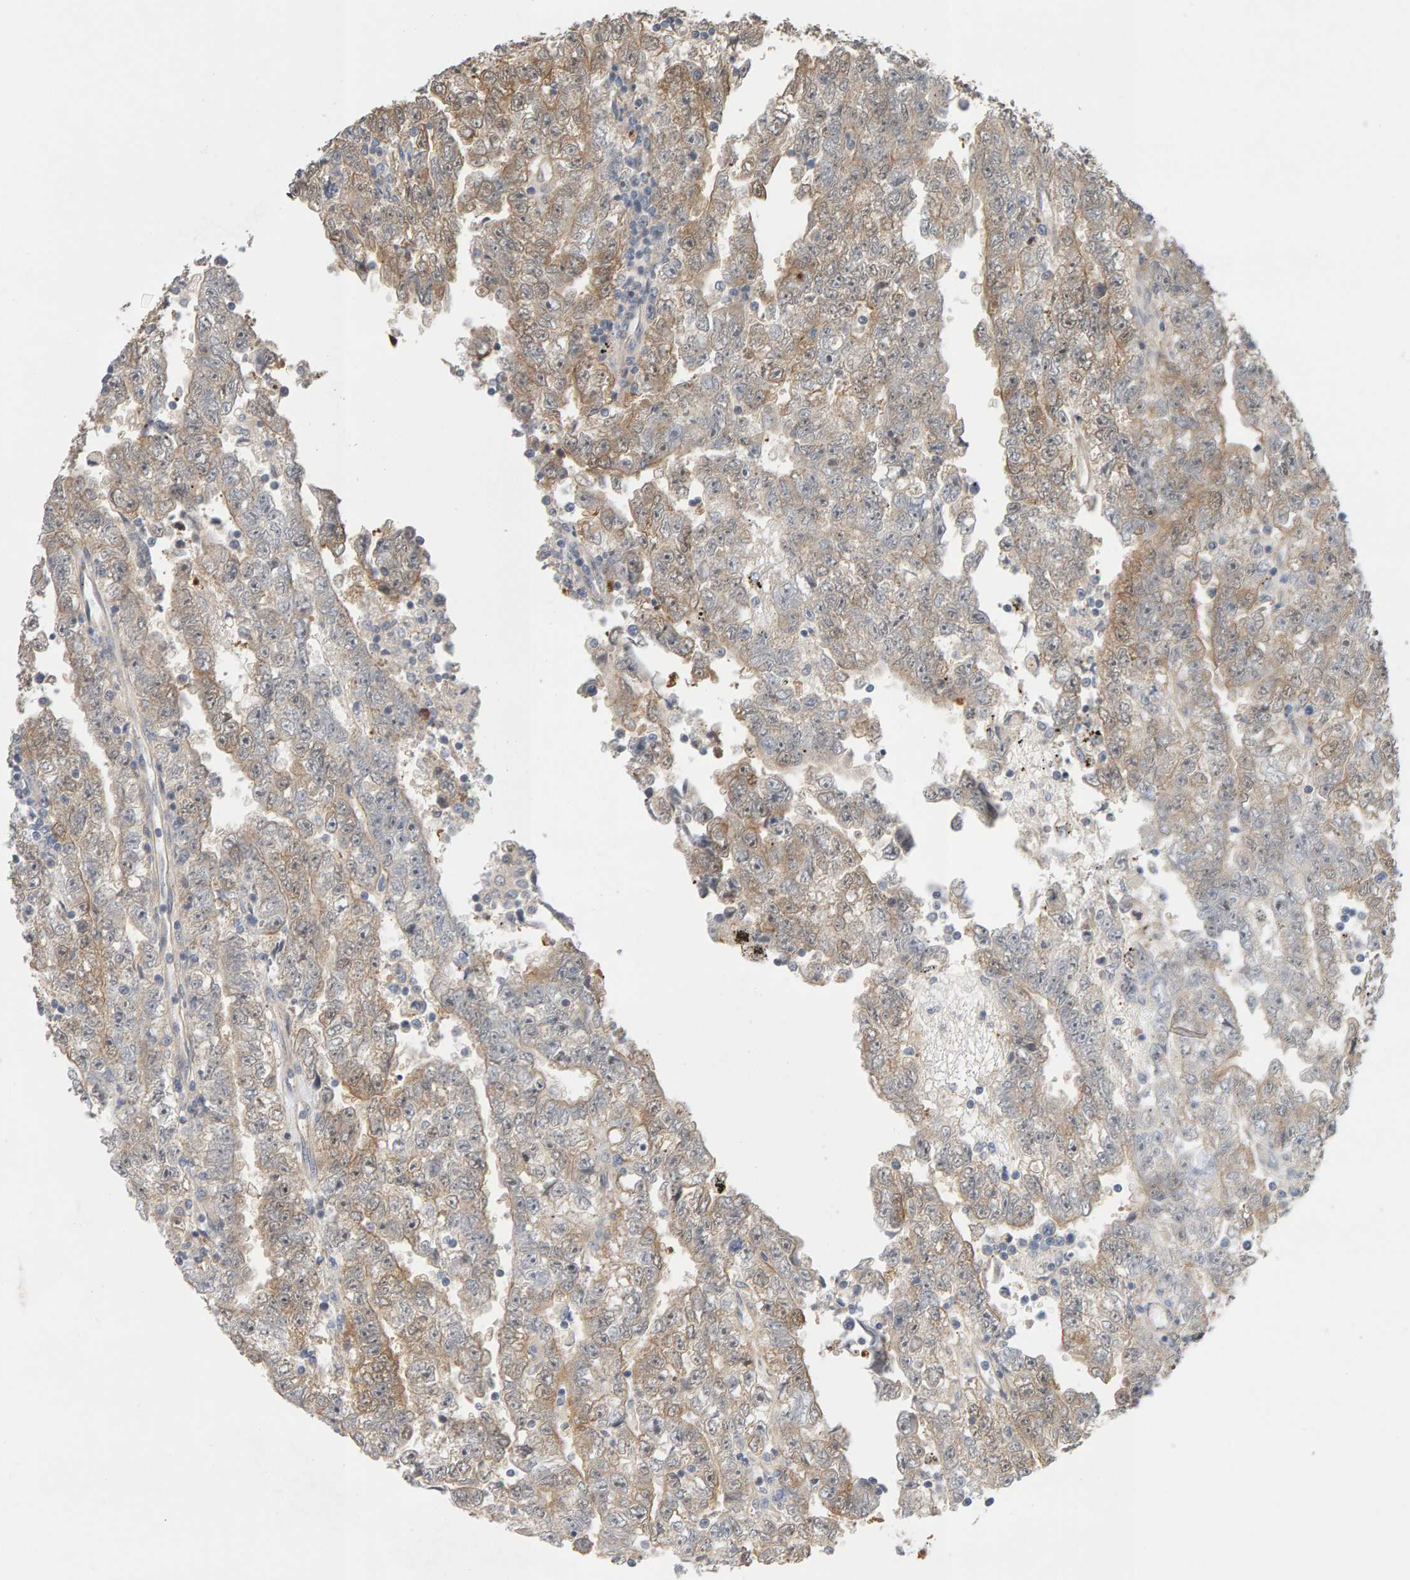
{"staining": {"intensity": "weak", "quantity": "<25%", "location": "cytoplasmic/membranous"}, "tissue": "testis cancer", "cell_type": "Tumor cells", "image_type": "cancer", "snomed": [{"axis": "morphology", "description": "Carcinoma, Embryonal, NOS"}, {"axis": "topography", "description": "Testis"}], "caption": "IHC photomicrograph of neoplastic tissue: testis cancer (embryonal carcinoma) stained with DAB (3,3'-diaminobenzidine) reveals no significant protein expression in tumor cells.", "gene": "PPP1R16A", "patient": {"sex": "male", "age": 25}}